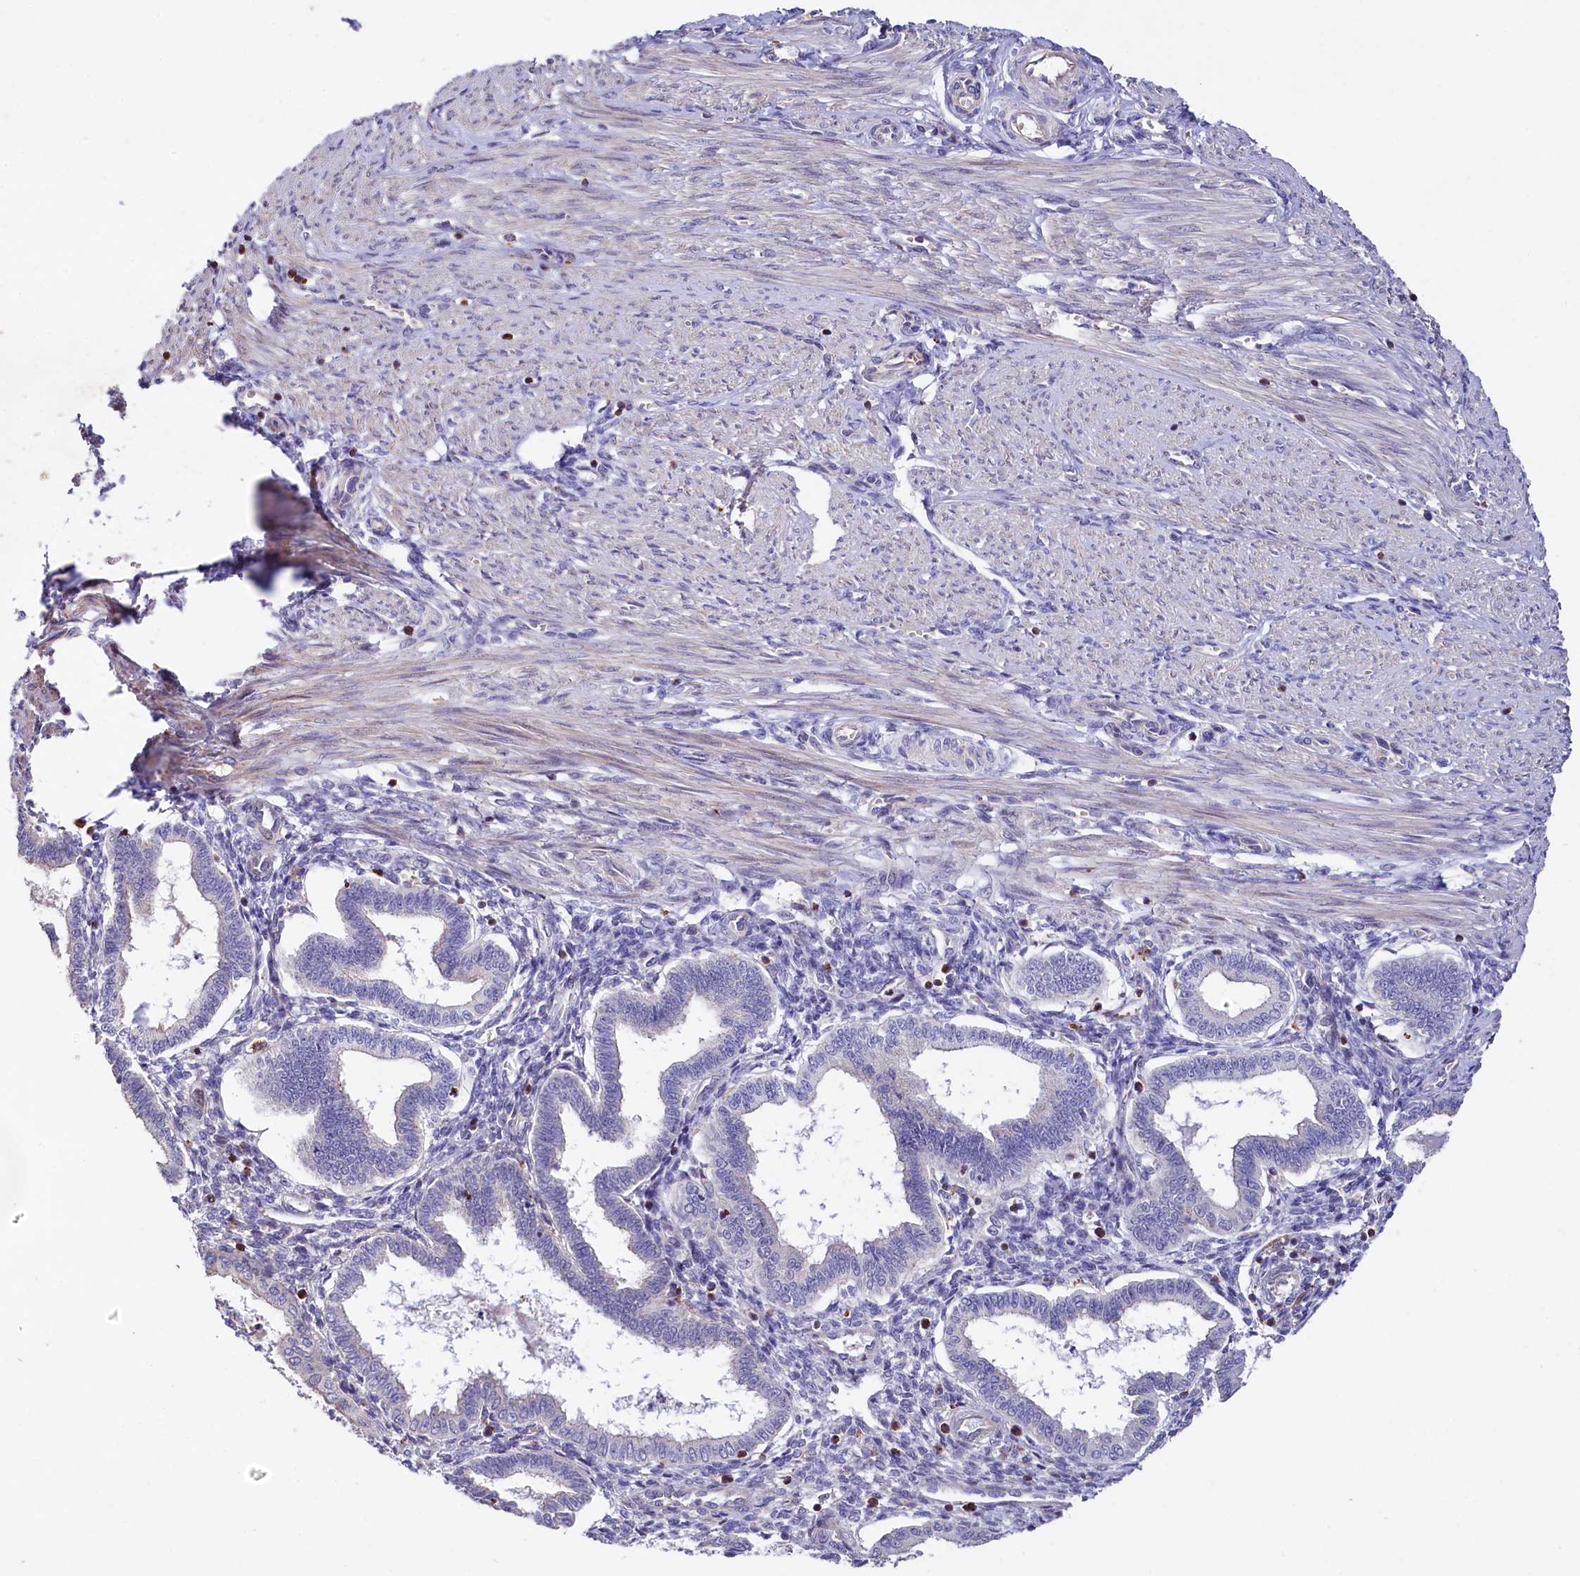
{"staining": {"intensity": "negative", "quantity": "none", "location": "none"}, "tissue": "endometrium", "cell_type": "Cells in endometrial stroma", "image_type": "normal", "snomed": [{"axis": "morphology", "description": "Normal tissue, NOS"}, {"axis": "topography", "description": "Endometrium"}], "caption": "Endometrium was stained to show a protein in brown. There is no significant staining in cells in endometrial stroma. (Stains: DAB (3,3'-diaminobenzidine) immunohistochemistry (IHC) with hematoxylin counter stain, Microscopy: brightfield microscopy at high magnification).", "gene": "RPUSD3", "patient": {"sex": "female", "age": 25}}